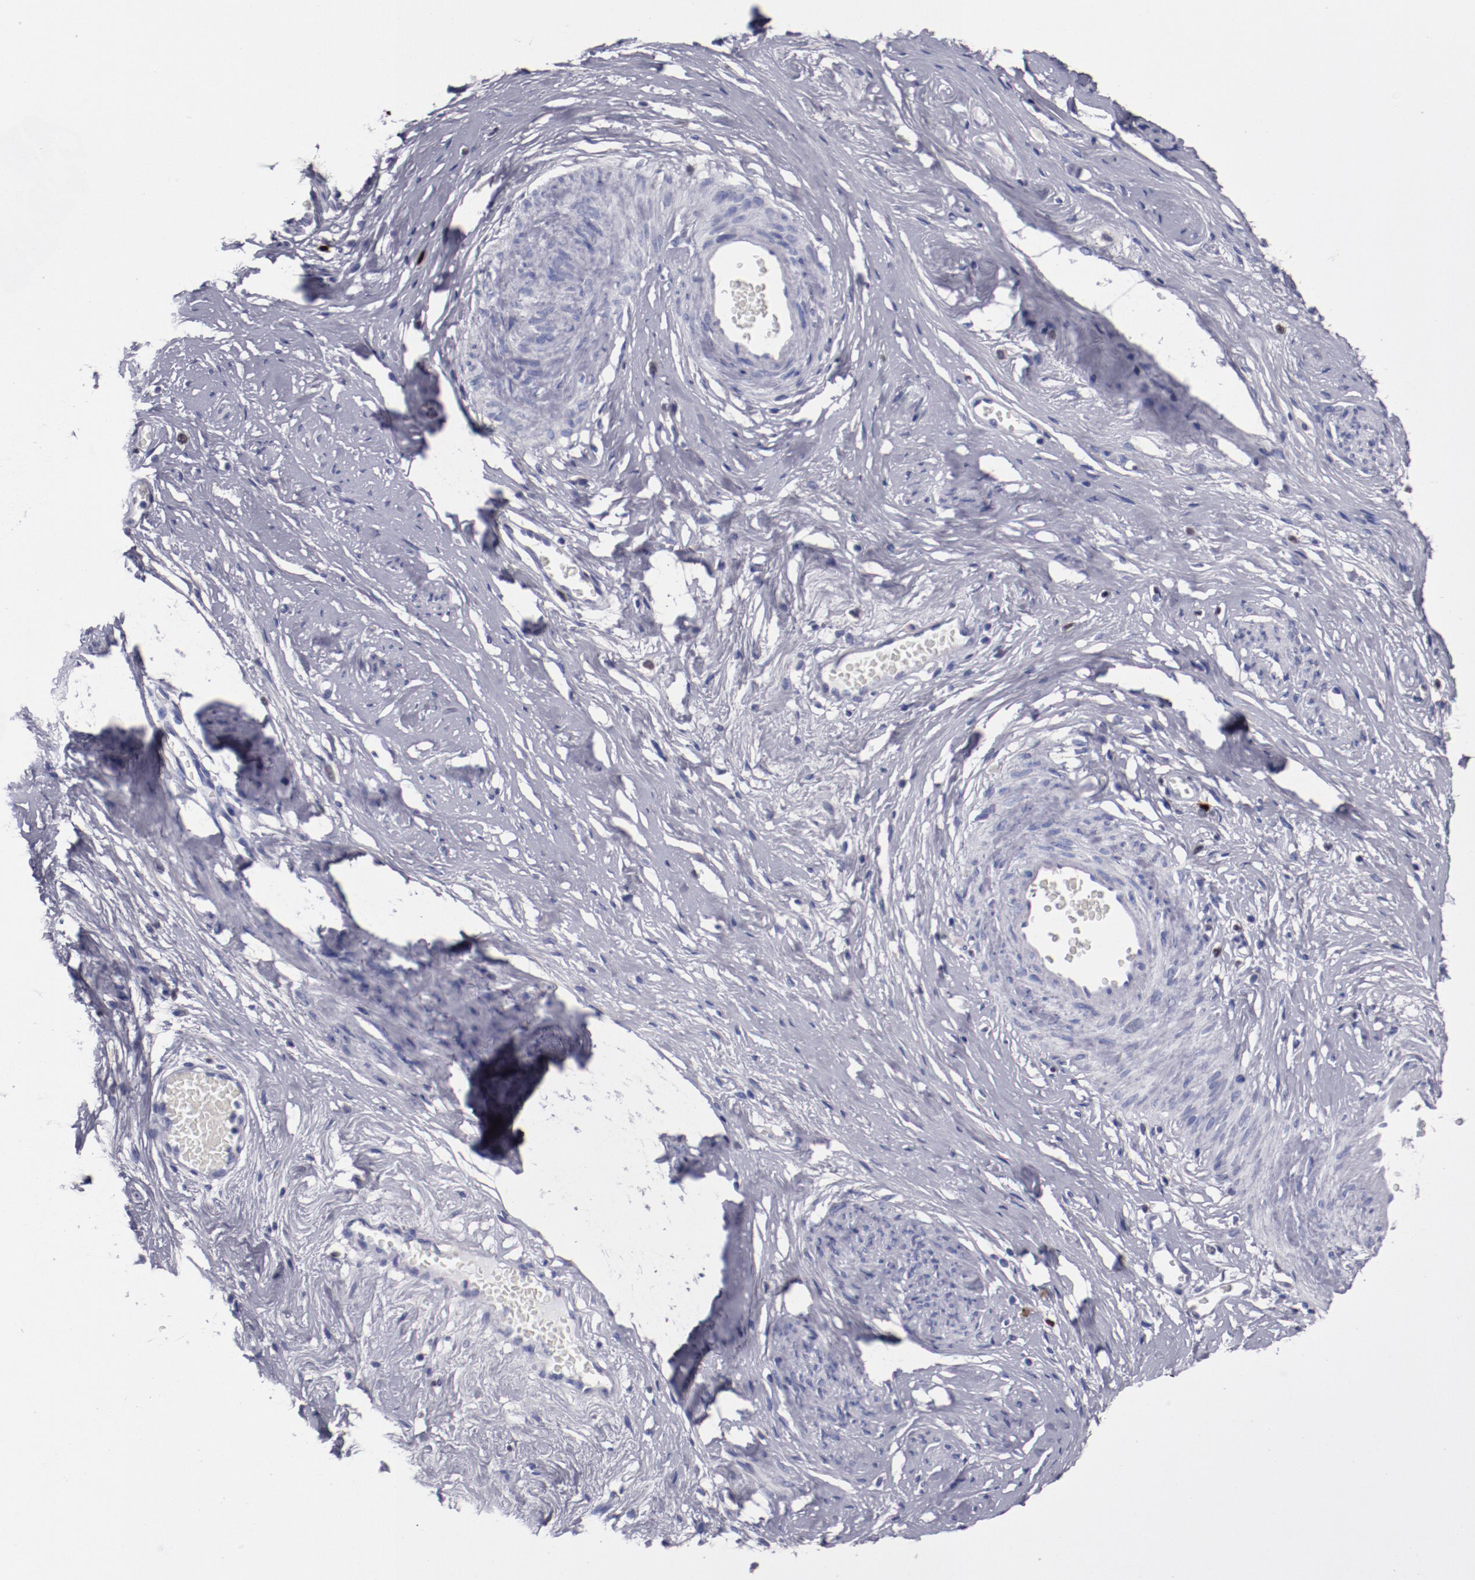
{"staining": {"intensity": "negative", "quantity": "none", "location": "none"}, "tissue": "cervical cancer", "cell_type": "Tumor cells", "image_type": "cancer", "snomed": [{"axis": "morphology", "description": "Normal tissue, NOS"}, {"axis": "morphology", "description": "Squamous cell carcinoma, NOS"}, {"axis": "topography", "description": "Cervix"}], "caption": "Tumor cells show no significant expression in cervical cancer. Nuclei are stained in blue.", "gene": "IRF8", "patient": {"sex": "female", "age": 67}}